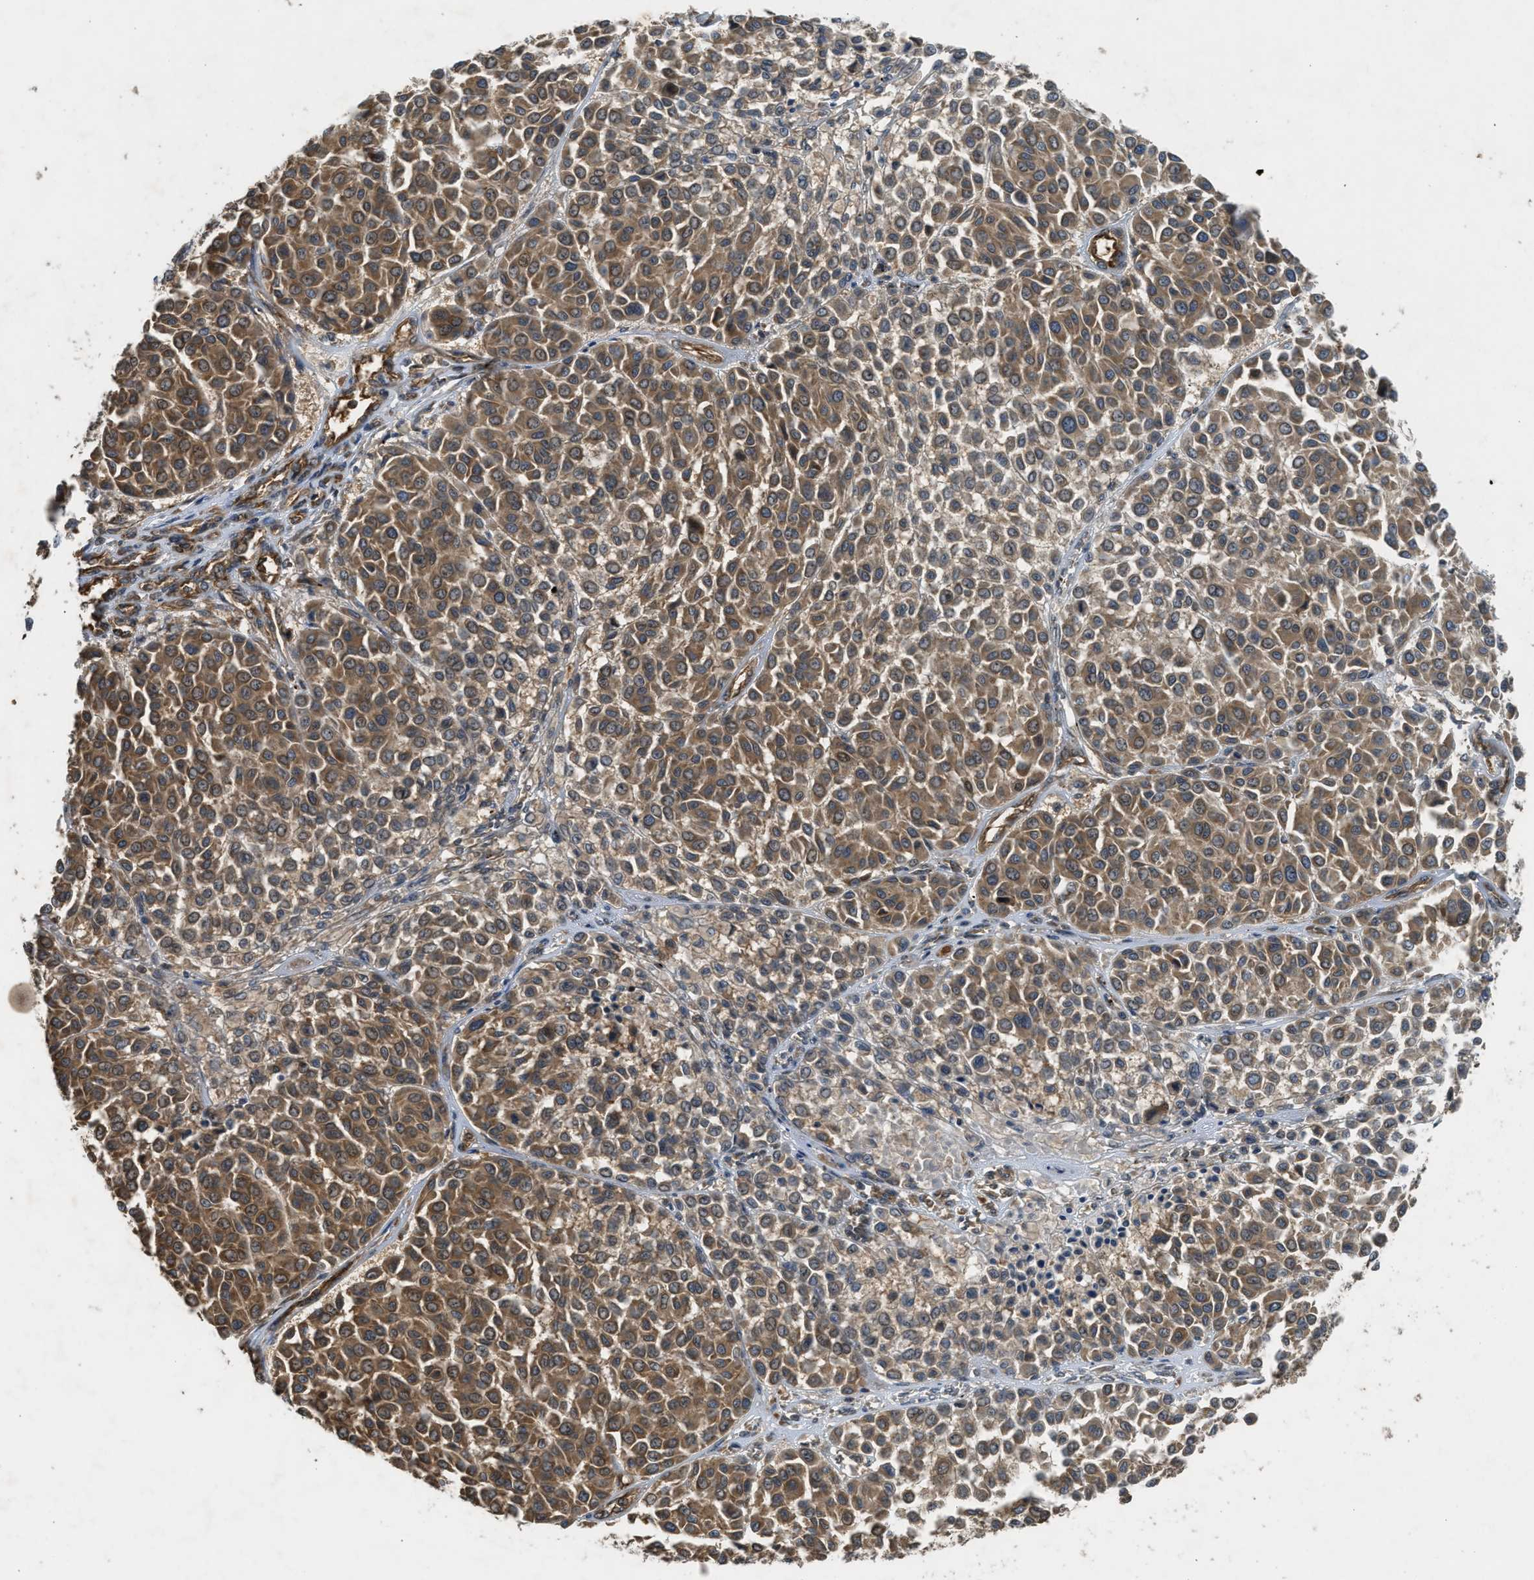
{"staining": {"intensity": "moderate", "quantity": ">75%", "location": "cytoplasmic/membranous"}, "tissue": "melanoma", "cell_type": "Tumor cells", "image_type": "cancer", "snomed": [{"axis": "morphology", "description": "Malignant melanoma, Metastatic site"}, {"axis": "topography", "description": "Soft tissue"}], "caption": "Immunohistochemistry of human malignant melanoma (metastatic site) shows medium levels of moderate cytoplasmic/membranous staining in approximately >75% of tumor cells.", "gene": "HIP1R", "patient": {"sex": "male", "age": 41}}